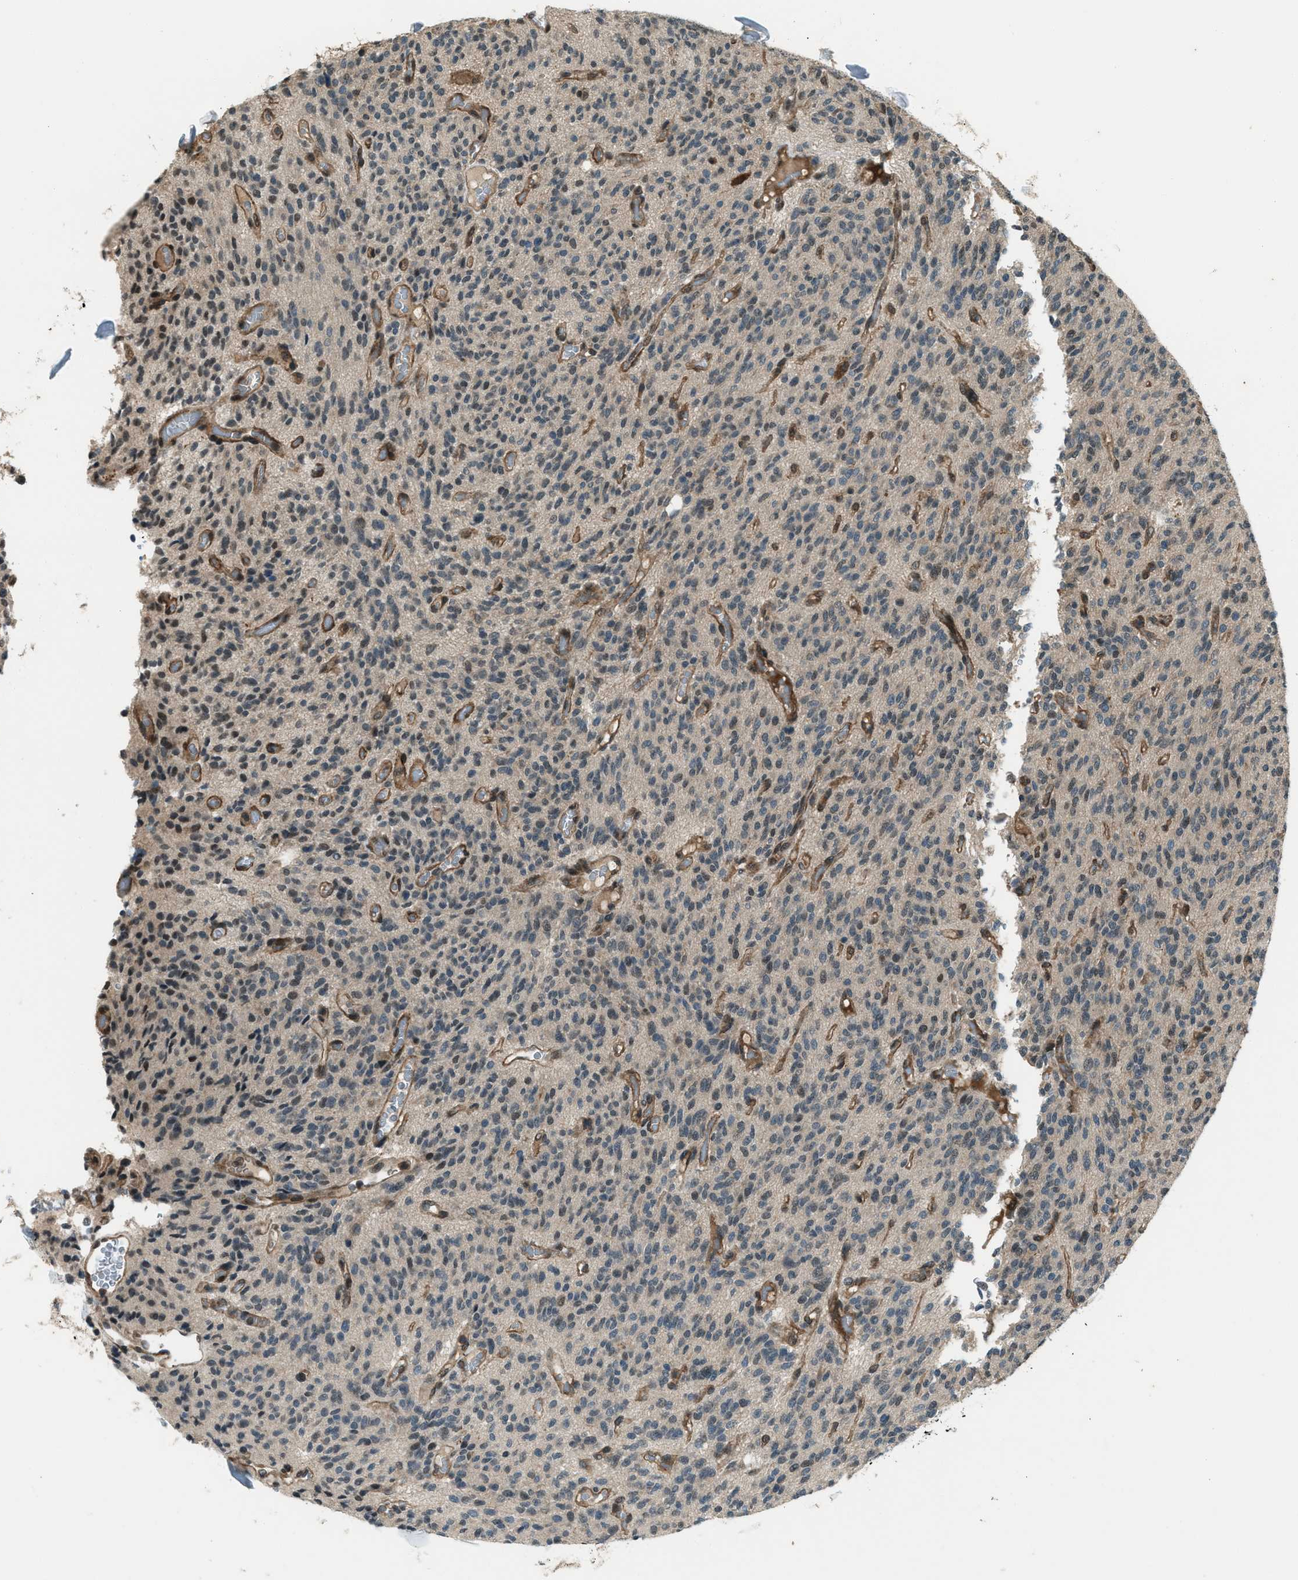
{"staining": {"intensity": "negative", "quantity": "none", "location": "none"}, "tissue": "glioma", "cell_type": "Tumor cells", "image_type": "cancer", "snomed": [{"axis": "morphology", "description": "Glioma, malignant, High grade"}, {"axis": "topography", "description": "Brain"}], "caption": "An immunohistochemistry histopathology image of glioma is shown. There is no staining in tumor cells of glioma.", "gene": "SVIL", "patient": {"sex": "male", "age": 34}}